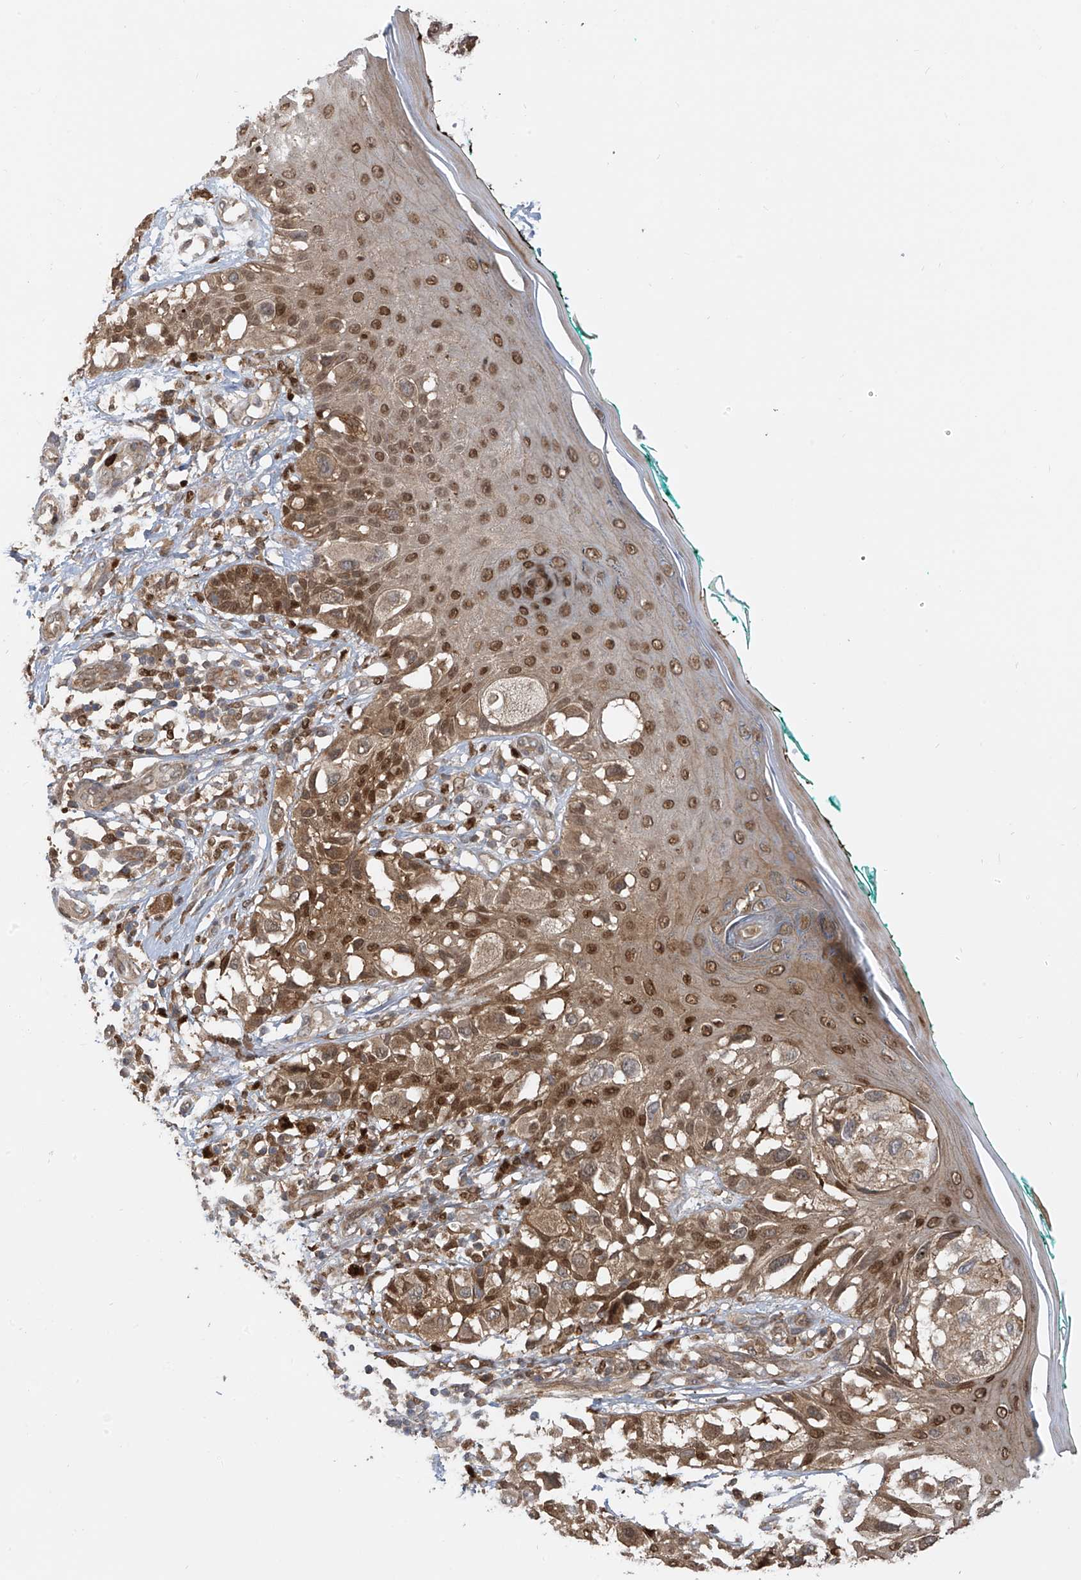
{"staining": {"intensity": "moderate", "quantity": "25%-75%", "location": "cytoplasmic/membranous"}, "tissue": "melanoma", "cell_type": "Tumor cells", "image_type": "cancer", "snomed": [{"axis": "morphology", "description": "Malignant melanoma, NOS"}, {"axis": "topography", "description": "Skin"}], "caption": "Melanoma was stained to show a protein in brown. There is medium levels of moderate cytoplasmic/membranous positivity in about 25%-75% of tumor cells.", "gene": "ATAD2B", "patient": {"sex": "female", "age": 81}}